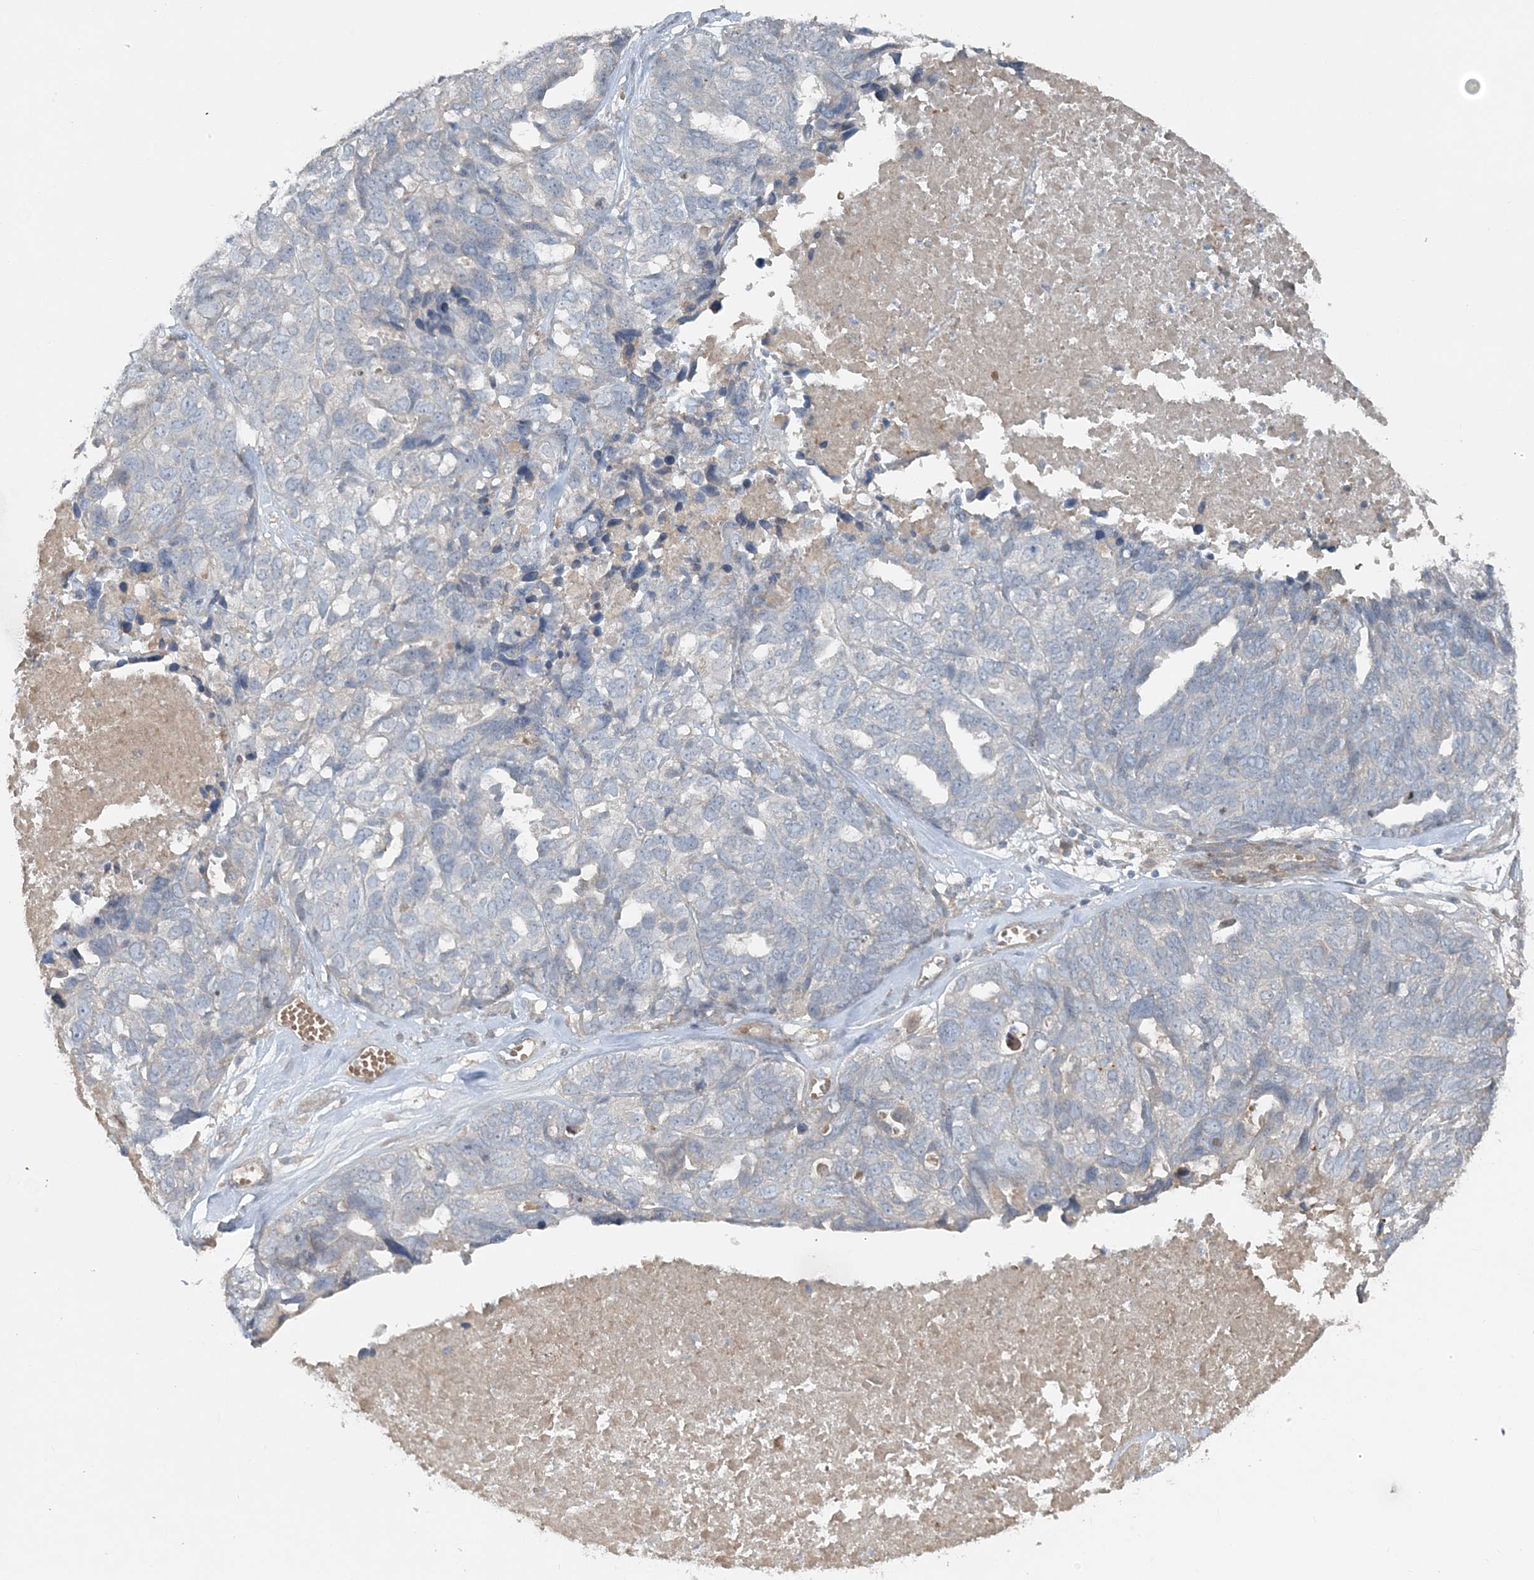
{"staining": {"intensity": "negative", "quantity": "none", "location": "none"}, "tissue": "ovarian cancer", "cell_type": "Tumor cells", "image_type": "cancer", "snomed": [{"axis": "morphology", "description": "Cystadenocarcinoma, serous, NOS"}, {"axis": "topography", "description": "Ovary"}], "caption": "Tumor cells show no significant protein expression in serous cystadenocarcinoma (ovarian). (DAB IHC, high magnification).", "gene": "SLC4A10", "patient": {"sex": "female", "age": 79}}